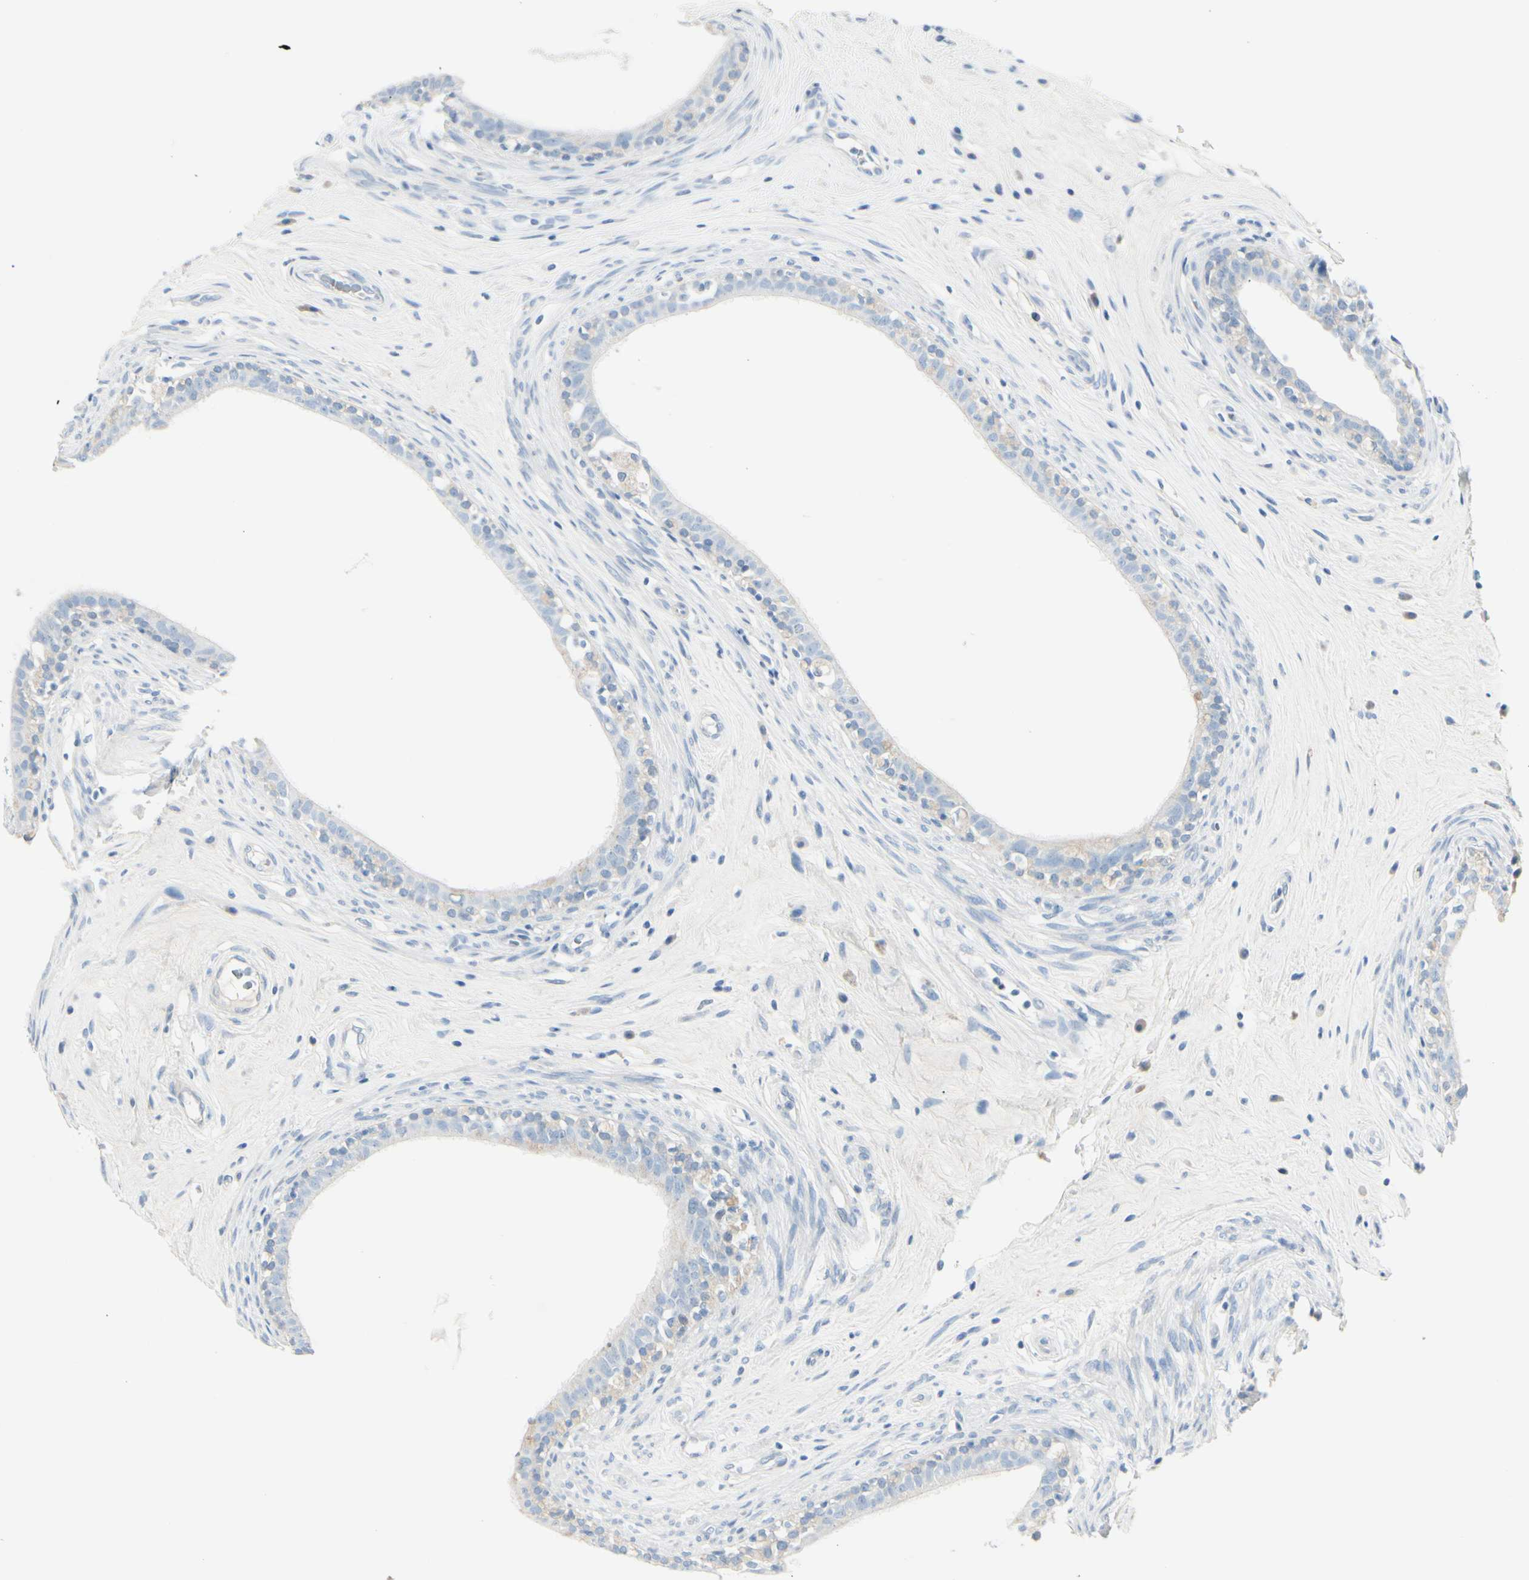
{"staining": {"intensity": "strong", "quantity": ">75%", "location": "cytoplasmic/membranous"}, "tissue": "epididymis", "cell_type": "Glandular cells", "image_type": "normal", "snomed": [{"axis": "morphology", "description": "Normal tissue, NOS"}, {"axis": "morphology", "description": "Inflammation, NOS"}, {"axis": "topography", "description": "Epididymis"}], "caption": "Immunohistochemical staining of normal human epididymis reveals high levels of strong cytoplasmic/membranous expression in approximately >75% of glandular cells.", "gene": "CDHR5", "patient": {"sex": "male", "age": 84}}